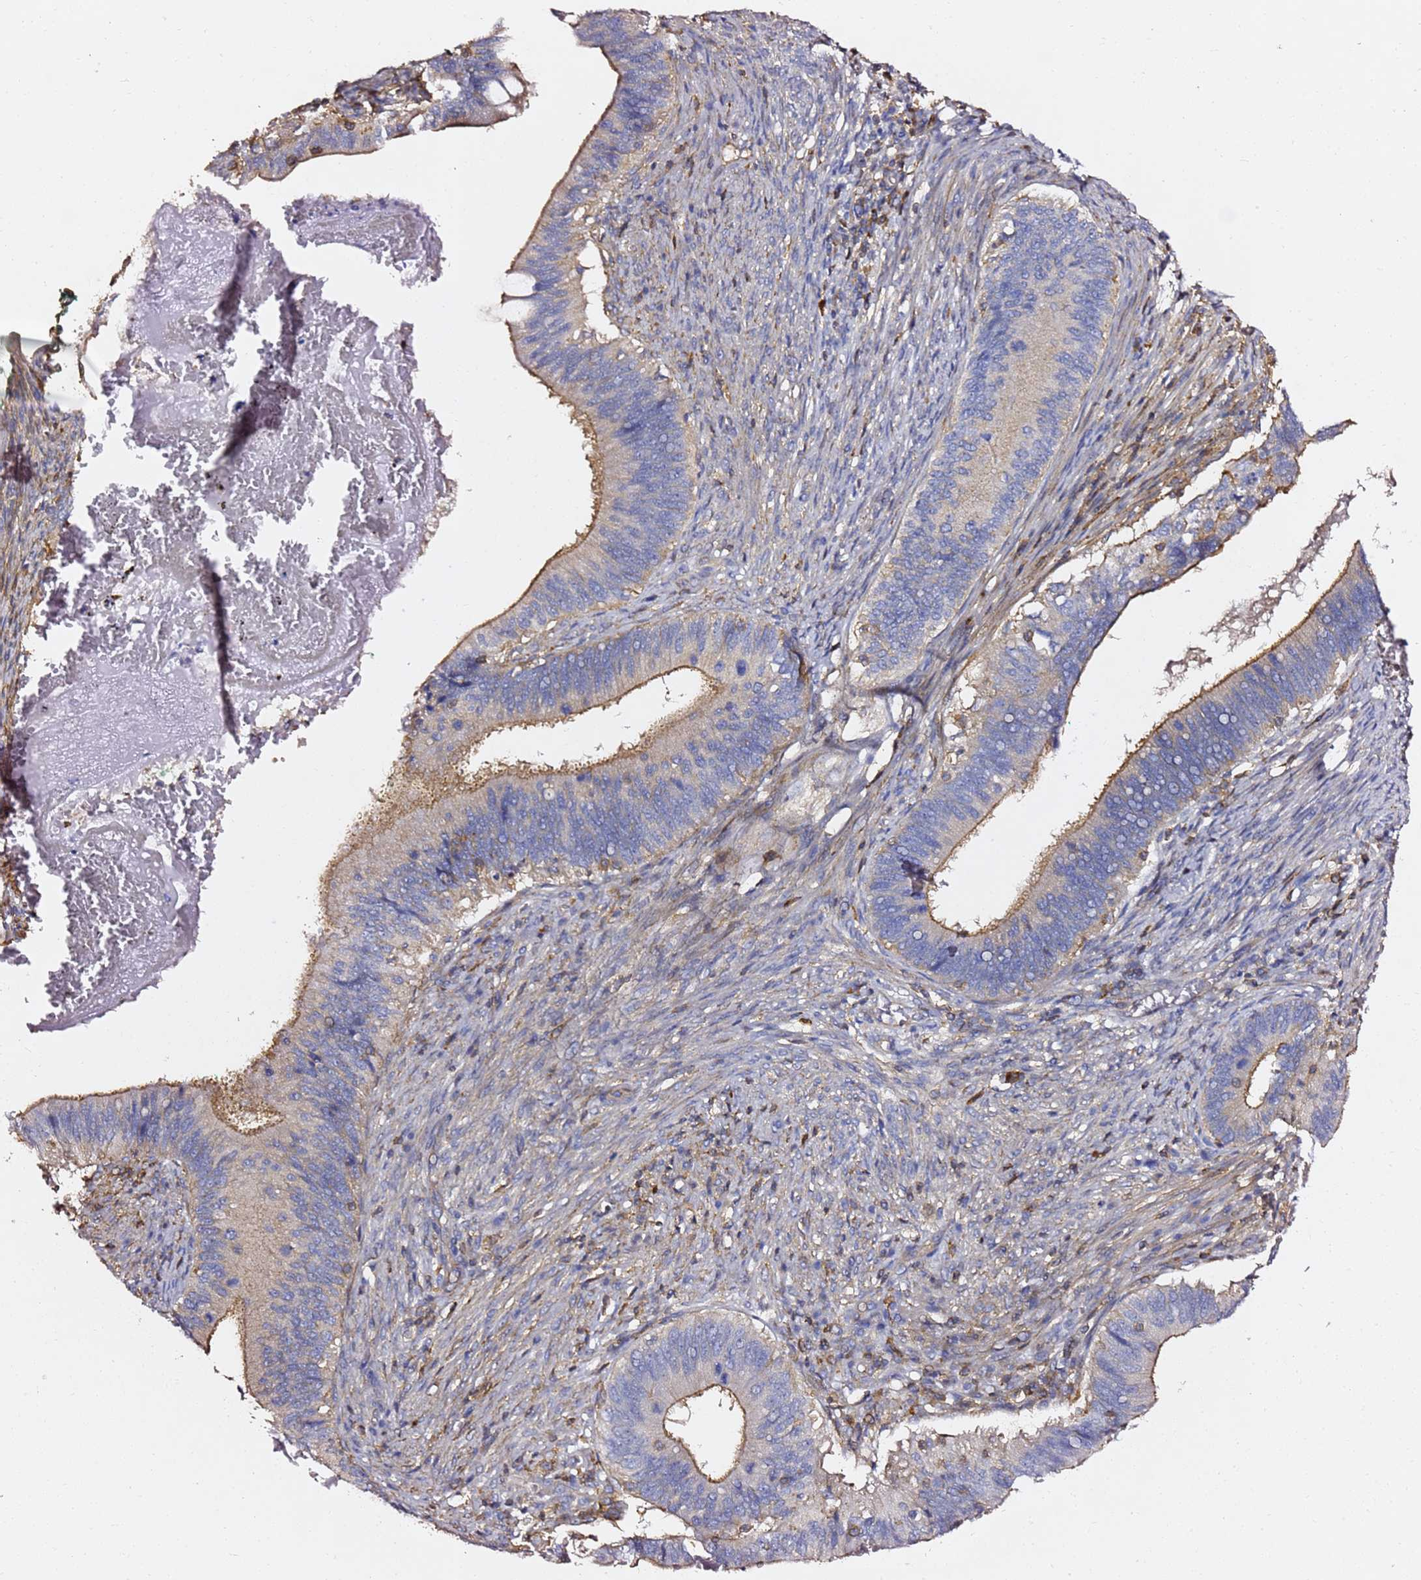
{"staining": {"intensity": "moderate", "quantity": "<25%", "location": "cytoplasmic/membranous"}, "tissue": "cervical cancer", "cell_type": "Tumor cells", "image_type": "cancer", "snomed": [{"axis": "morphology", "description": "Adenocarcinoma, NOS"}, {"axis": "topography", "description": "Cervix"}], "caption": "Immunohistochemical staining of cervical cancer (adenocarcinoma) demonstrates low levels of moderate cytoplasmic/membranous protein positivity in approximately <25% of tumor cells.", "gene": "ZFP36L2", "patient": {"sex": "female", "age": 42}}